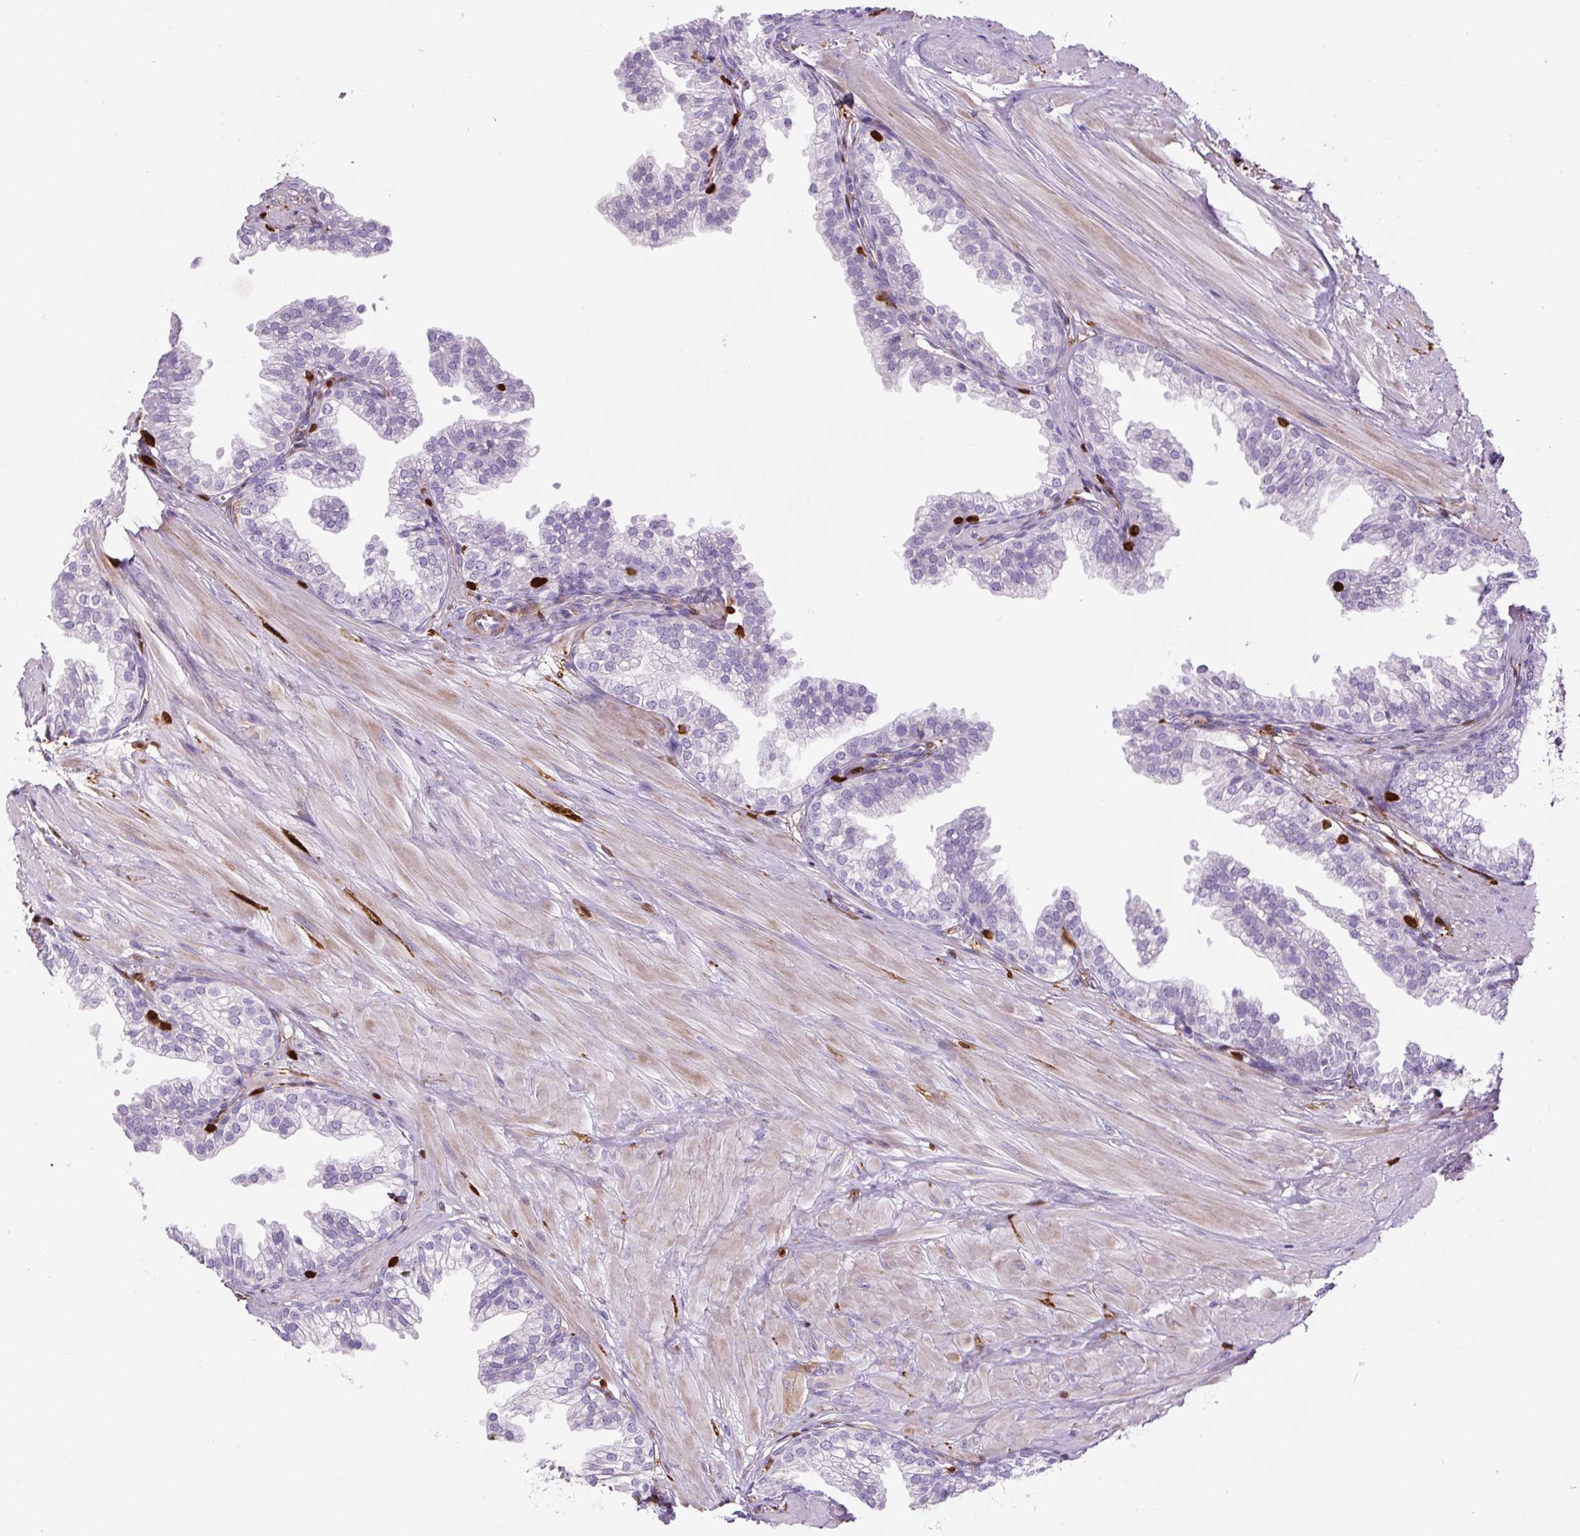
{"staining": {"intensity": "negative", "quantity": "none", "location": "none"}, "tissue": "prostate", "cell_type": "Glandular cells", "image_type": "normal", "snomed": [{"axis": "morphology", "description": "Normal tissue, NOS"}, {"axis": "topography", "description": "Prostate"}, {"axis": "topography", "description": "Peripheral nerve tissue"}], "caption": "Immunohistochemical staining of benign prostate demonstrates no significant positivity in glandular cells. (Immunohistochemistry (ihc), brightfield microscopy, high magnification).", "gene": "S100A4", "patient": {"sex": "male", "age": 55}}